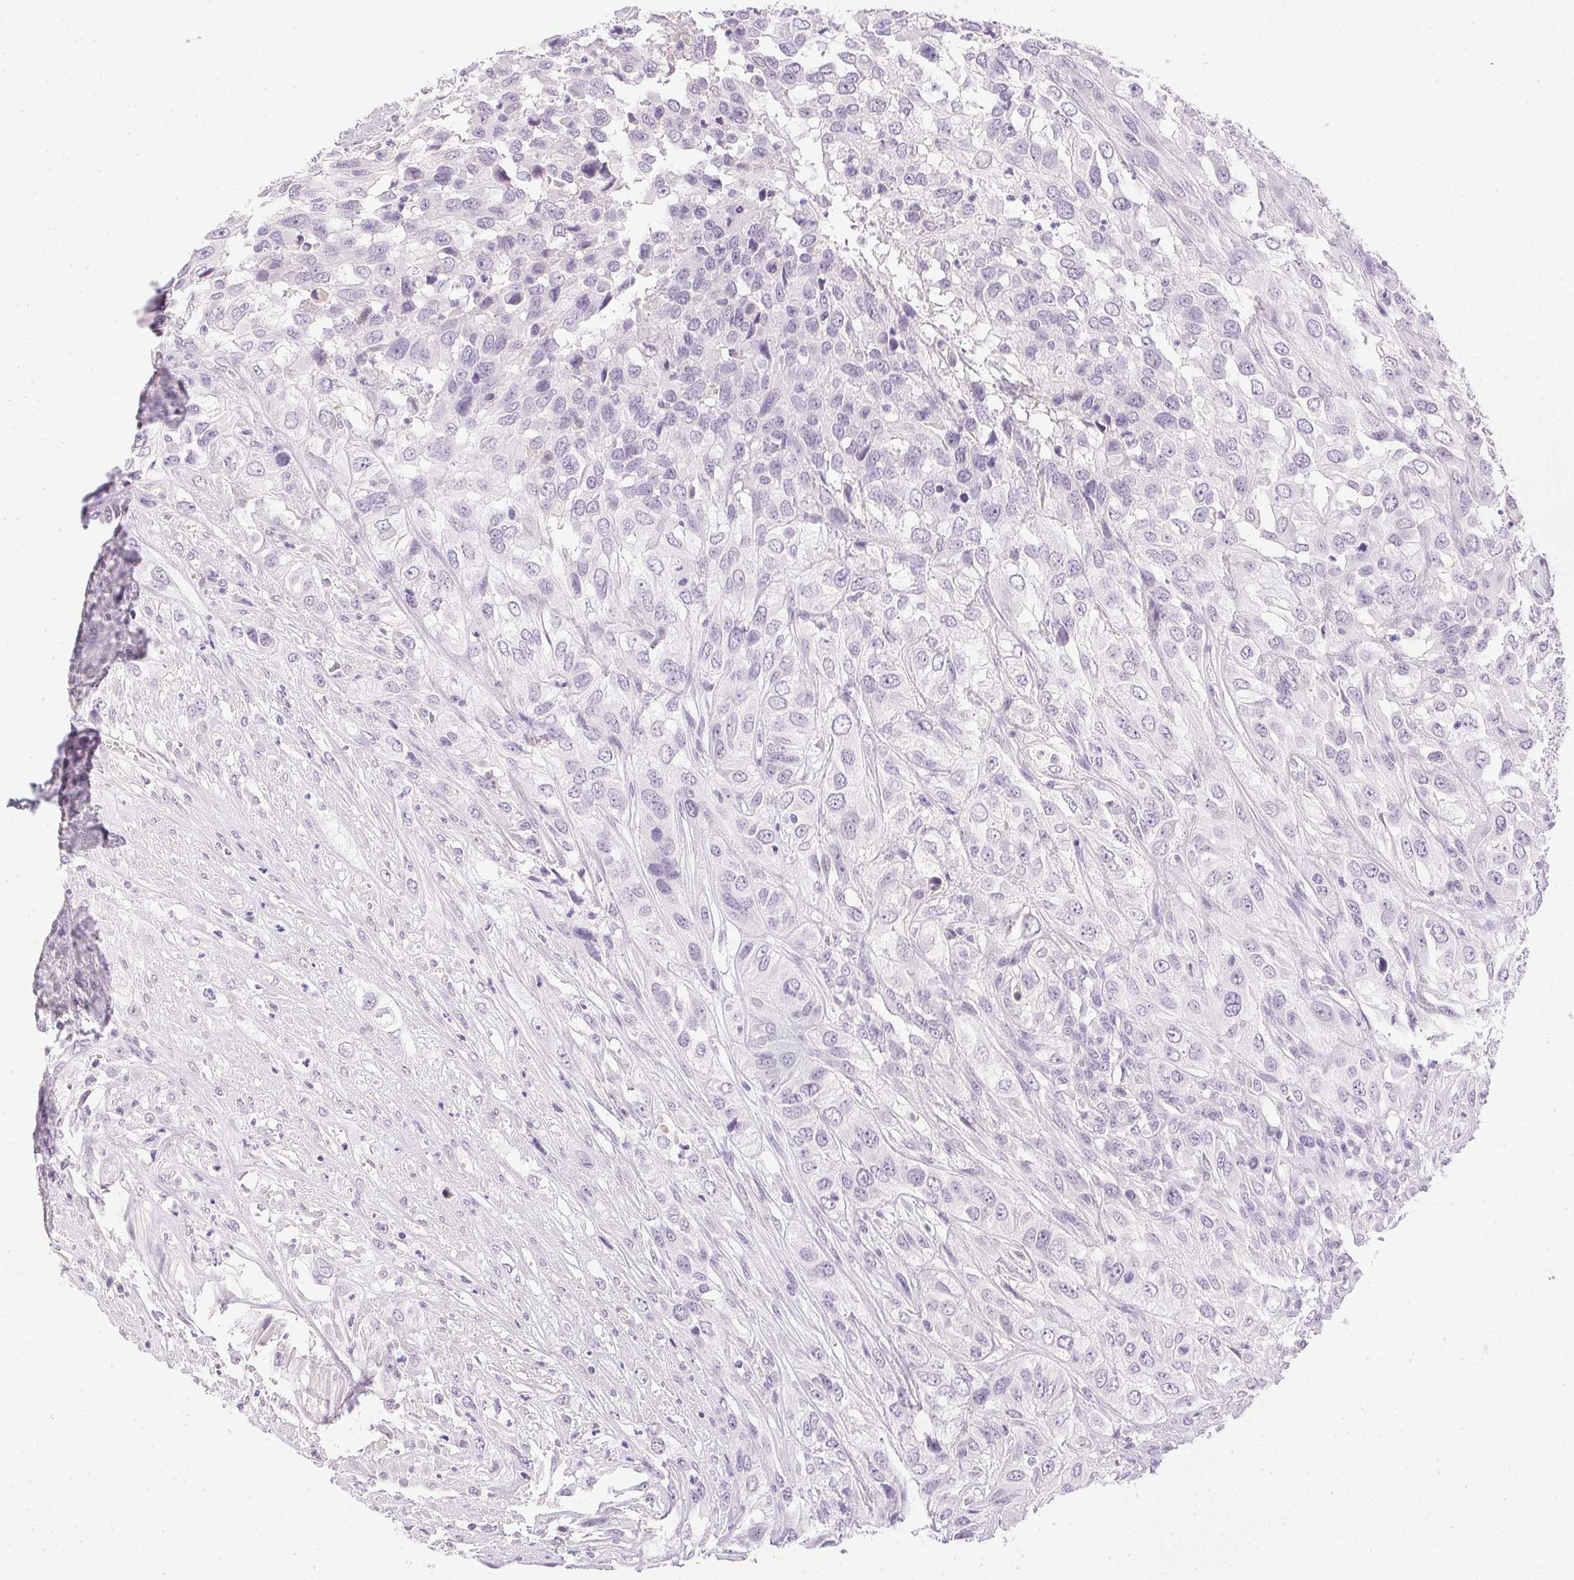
{"staining": {"intensity": "negative", "quantity": "none", "location": "none"}, "tissue": "urothelial cancer", "cell_type": "Tumor cells", "image_type": "cancer", "snomed": [{"axis": "morphology", "description": "Urothelial carcinoma, High grade"}, {"axis": "topography", "description": "Urinary bladder"}], "caption": "Immunohistochemistry (IHC) photomicrograph of urothelial carcinoma (high-grade) stained for a protein (brown), which shows no expression in tumor cells.", "gene": "PRL", "patient": {"sex": "male", "age": 67}}